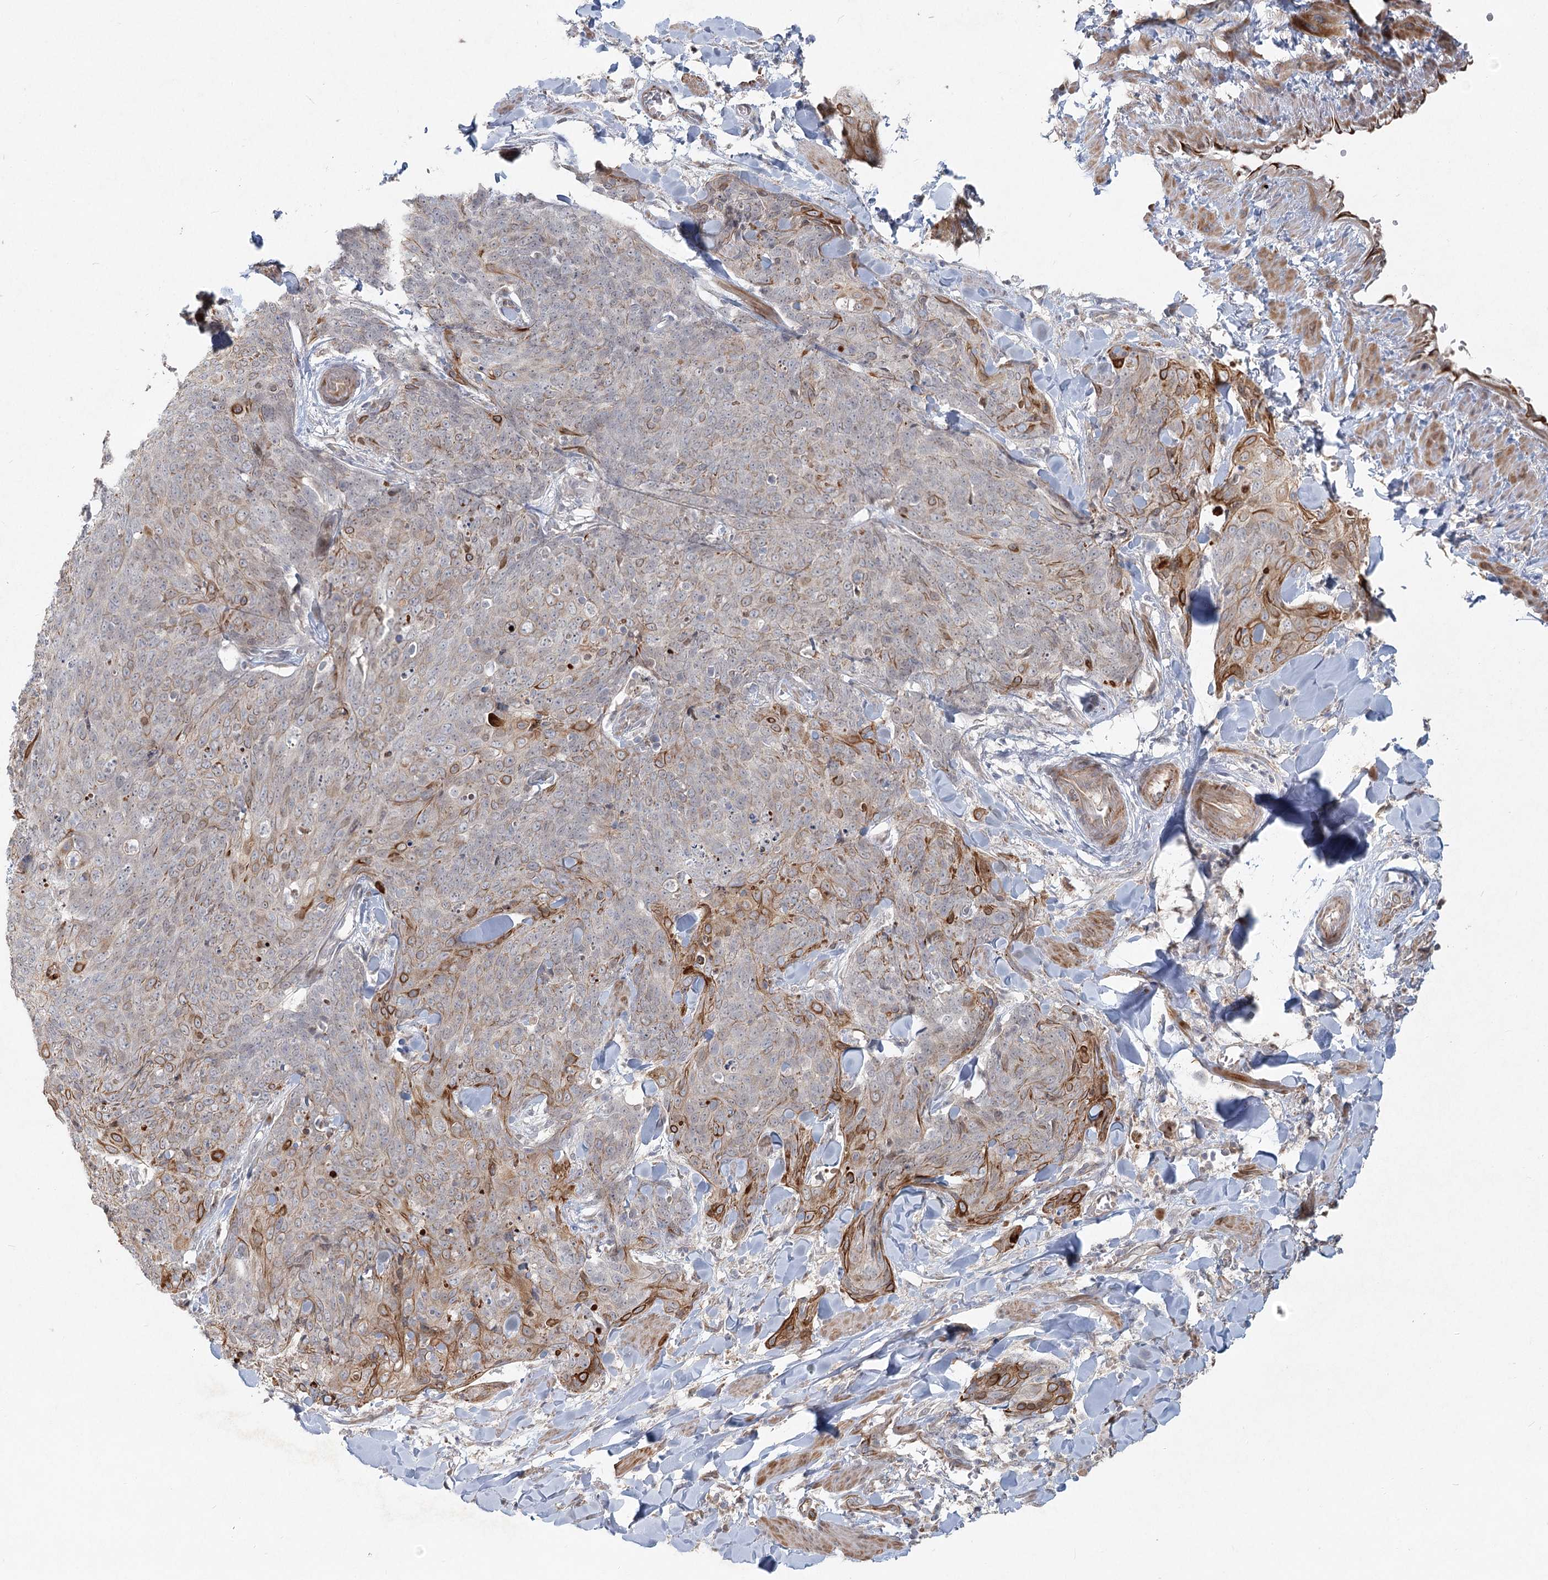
{"staining": {"intensity": "moderate", "quantity": "<25%", "location": "cytoplasmic/membranous"}, "tissue": "skin cancer", "cell_type": "Tumor cells", "image_type": "cancer", "snomed": [{"axis": "morphology", "description": "Squamous cell carcinoma, NOS"}, {"axis": "topography", "description": "Skin"}, {"axis": "topography", "description": "Vulva"}], "caption": "Skin squamous cell carcinoma stained for a protein (brown) exhibits moderate cytoplasmic/membranous positive staining in approximately <25% of tumor cells.", "gene": "LRP2BP", "patient": {"sex": "female", "age": 85}}